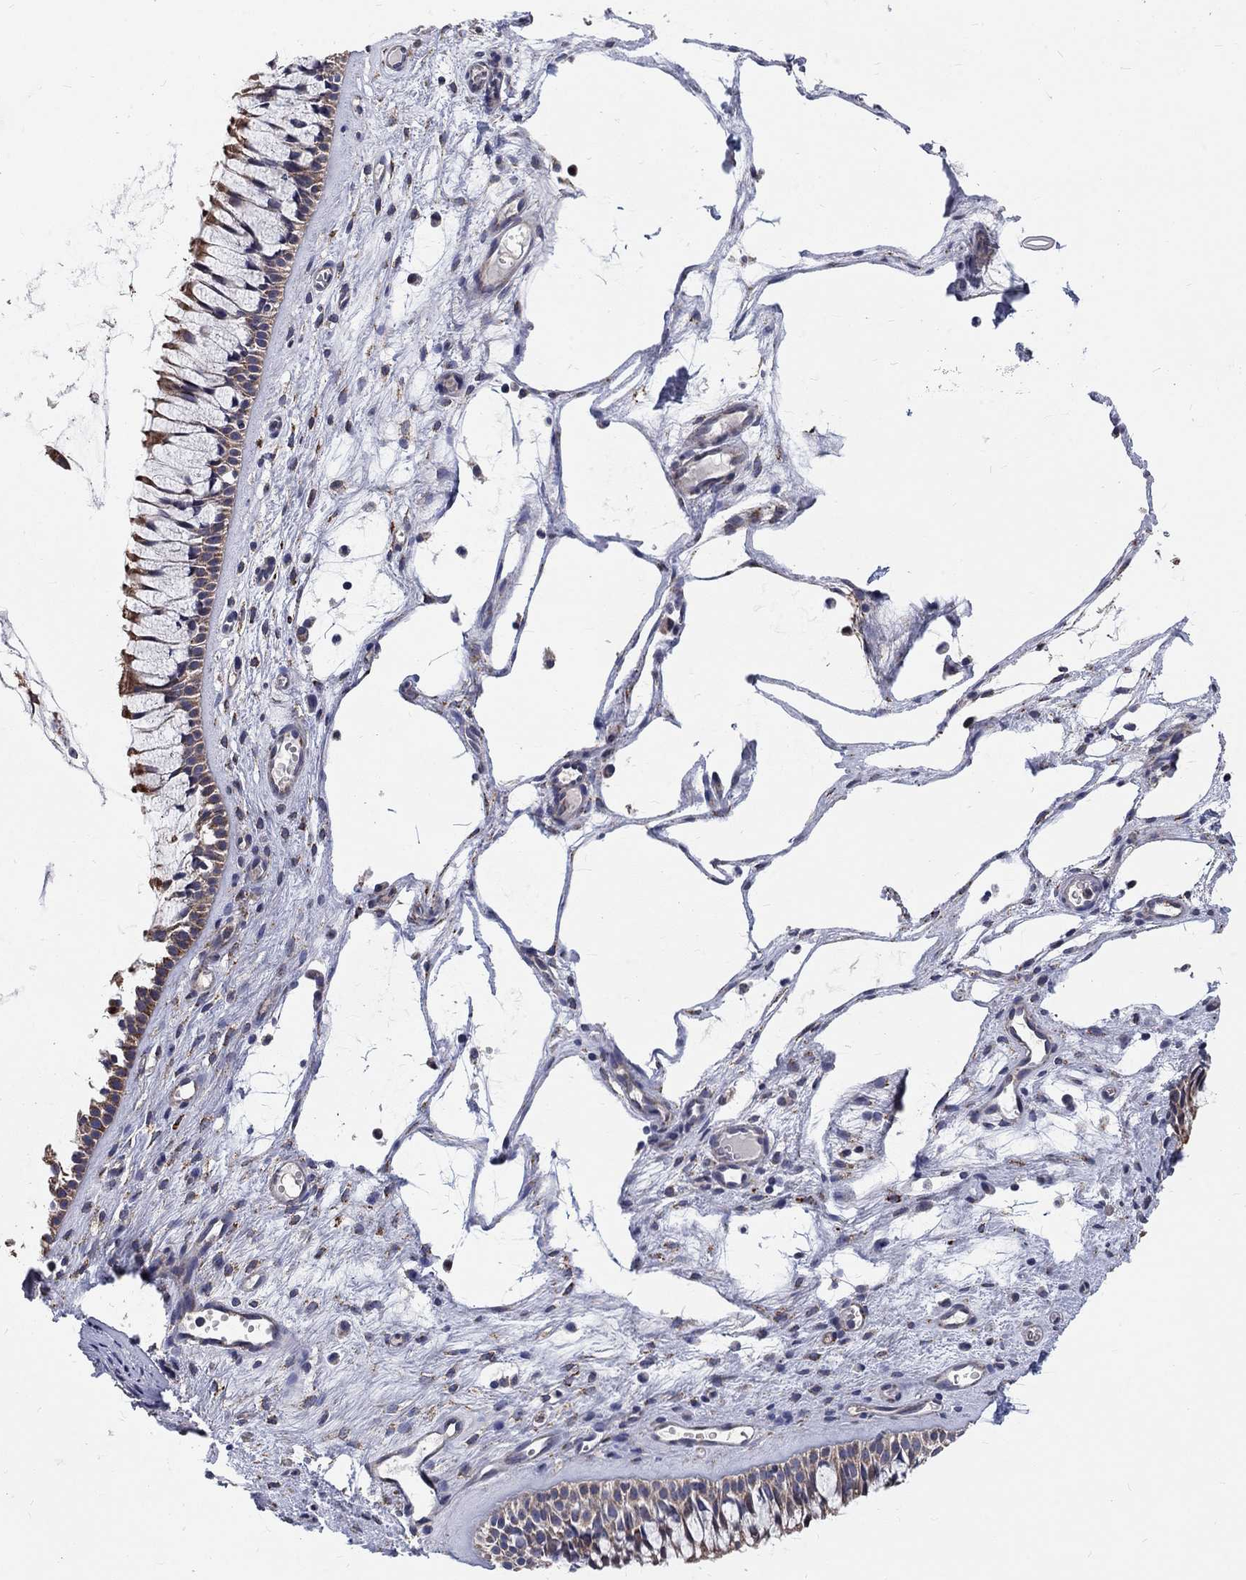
{"staining": {"intensity": "moderate", "quantity": ">75%", "location": "cytoplasmic/membranous"}, "tissue": "nasopharynx", "cell_type": "Respiratory epithelial cells", "image_type": "normal", "snomed": [{"axis": "morphology", "description": "Normal tissue, NOS"}, {"axis": "topography", "description": "Nasopharynx"}], "caption": "Immunohistochemistry of normal nasopharynx shows medium levels of moderate cytoplasmic/membranous expression in about >75% of respiratory epithelial cells. Using DAB (3,3'-diaminobenzidine) (brown) and hematoxylin (blue) stains, captured at high magnification using brightfield microscopy.", "gene": "NME7", "patient": {"sex": "male", "age": 51}}